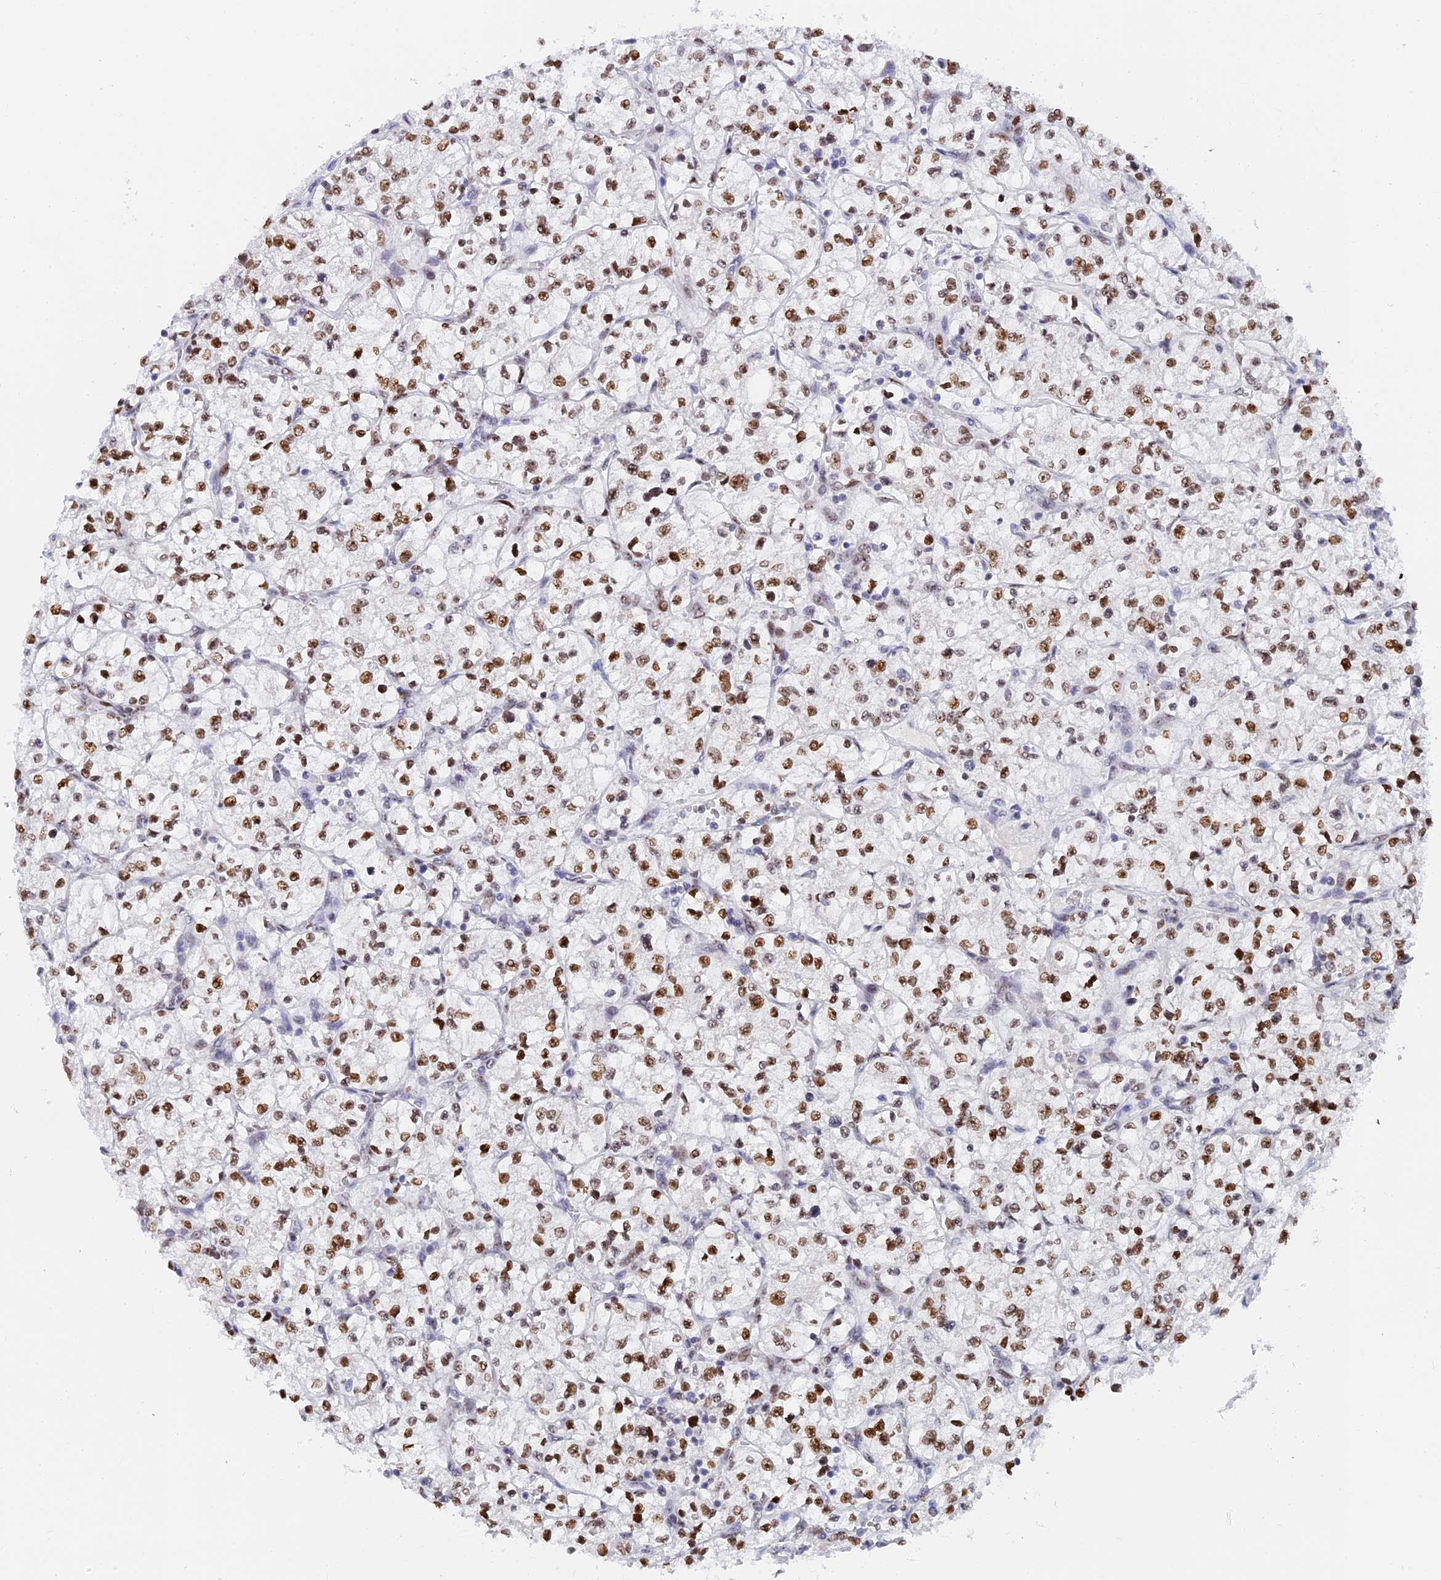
{"staining": {"intensity": "moderate", "quantity": ">75%", "location": "nuclear"}, "tissue": "renal cancer", "cell_type": "Tumor cells", "image_type": "cancer", "snomed": [{"axis": "morphology", "description": "Adenocarcinoma, NOS"}, {"axis": "topography", "description": "Kidney"}], "caption": "Renal cancer (adenocarcinoma) stained for a protein (brown) displays moderate nuclear positive expression in about >75% of tumor cells.", "gene": "RSL1D1", "patient": {"sex": "female", "age": 64}}